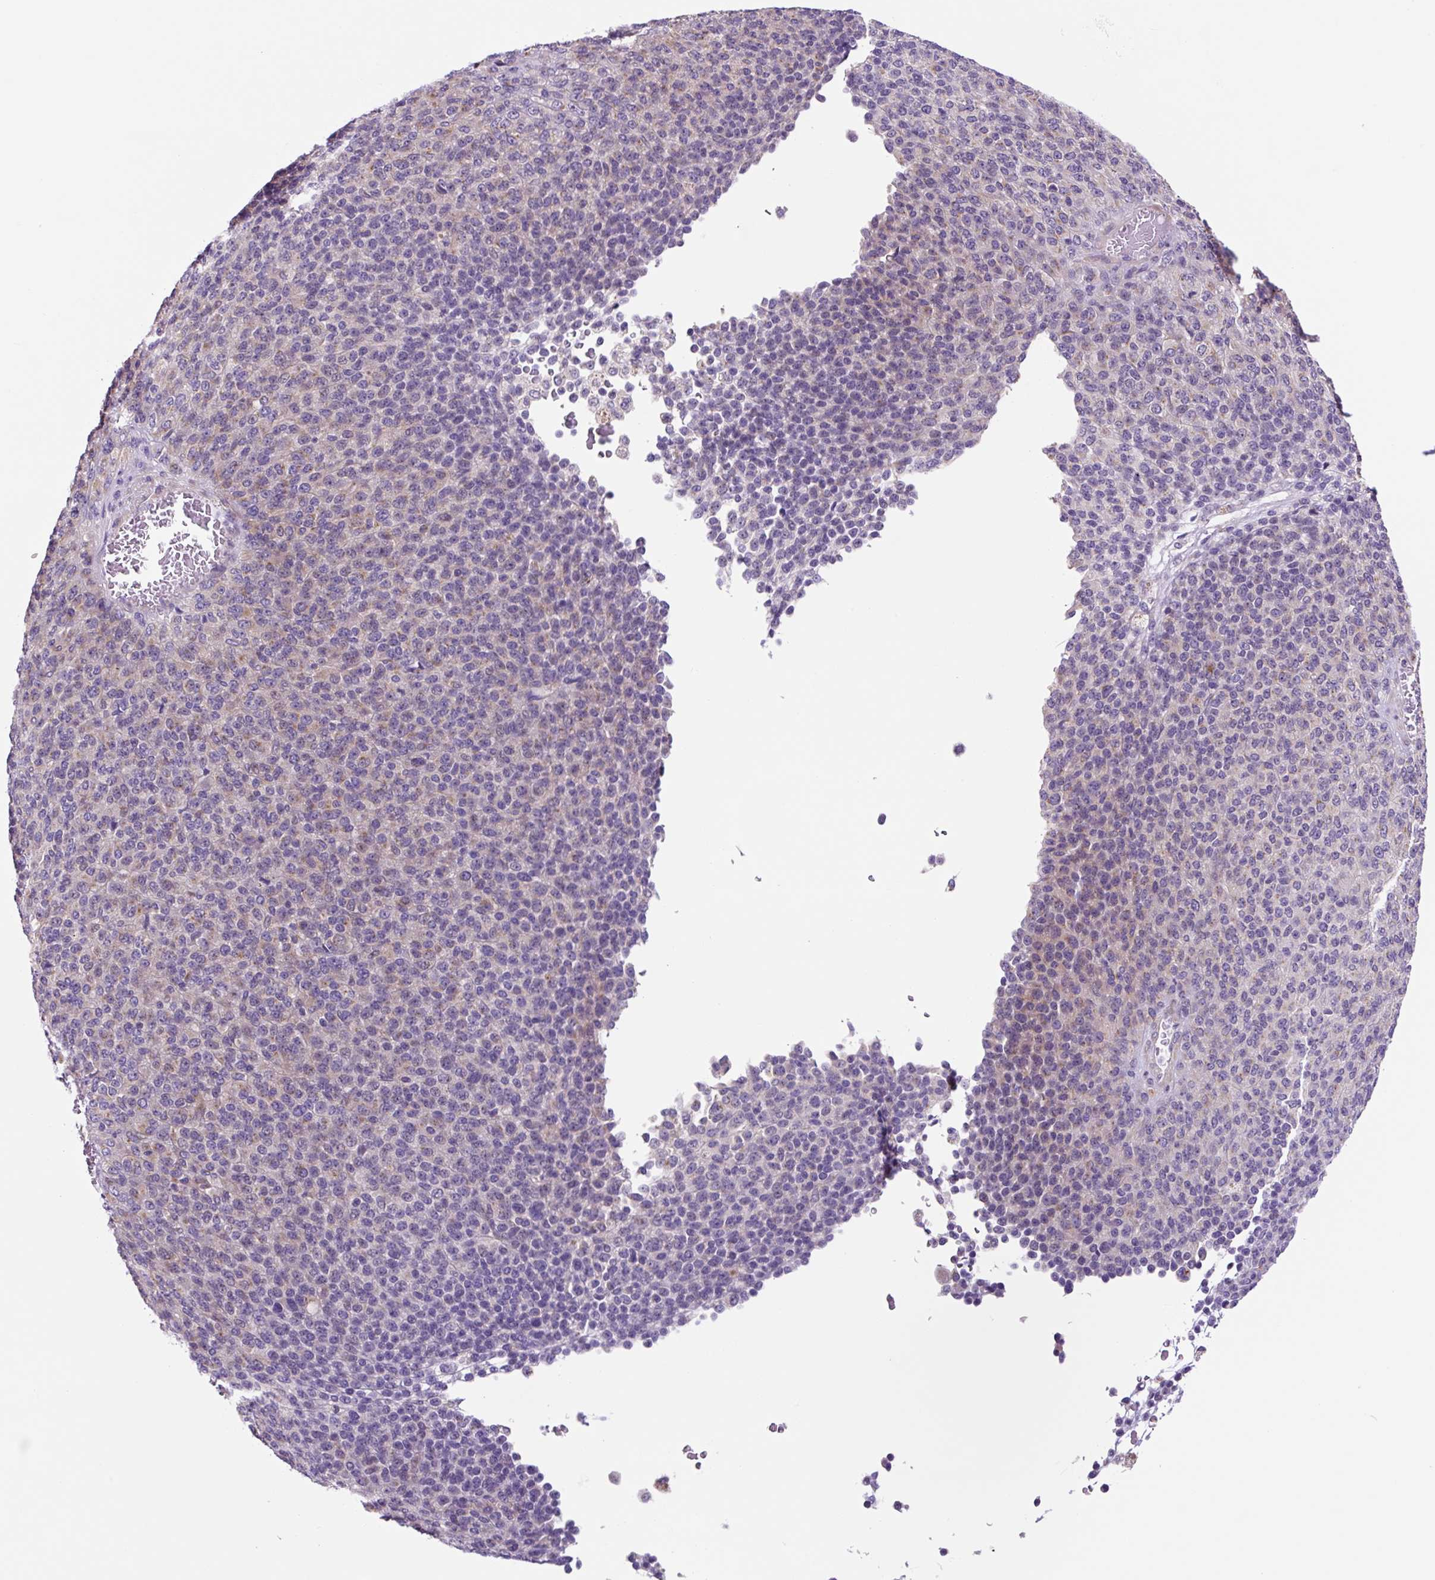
{"staining": {"intensity": "weak", "quantity": "25%-75%", "location": "cytoplasmic/membranous"}, "tissue": "melanoma", "cell_type": "Tumor cells", "image_type": "cancer", "snomed": [{"axis": "morphology", "description": "Malignant melanoma, Metastatic site"}, {"axis": "topography", "description": "Brain"}], "caption": "The image exhibits a brown stain indicating the presence of a protein in the cytoplasmic/membranous of tumor cells in melanoma. Immunohistochemistry (ihc) stains the protein in brown and the nuclei are stained blue.", "gene": "GORASP1", "patient": {"sex": "female", "age": 56}}